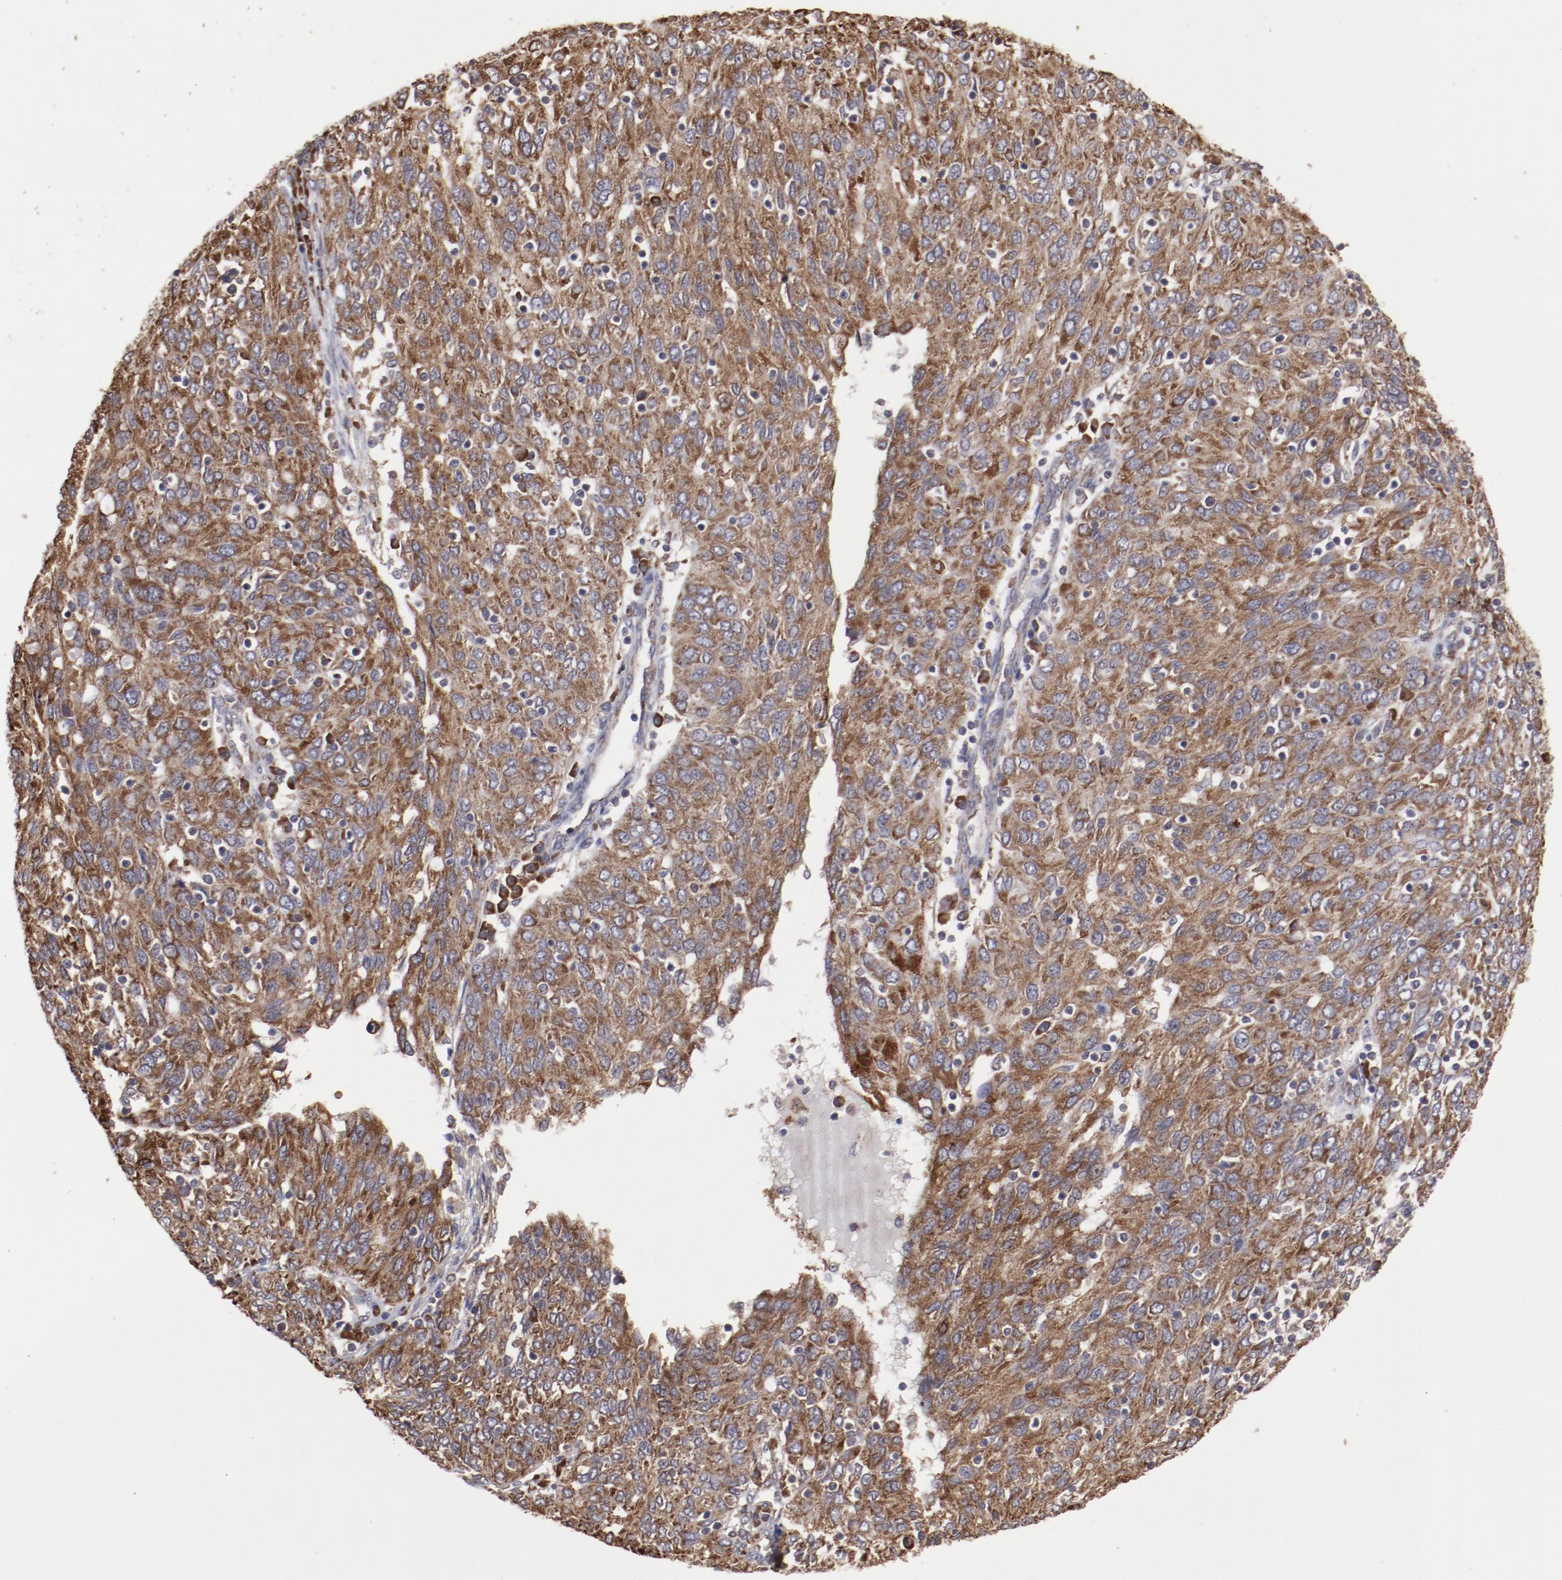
{"staining": {"intensity": "strong", "quantity": ">75%", "location": "cytoplasmic/membranous"}, "tissue": "ovarian cancer", "cell_type": "Tumor cells", "image_type": "cancer", "snomed": [{"axis": "morphology", "description": "Carcinoma, endometroid"}, {"axis": "topography", "description": "Ovary"}], "caption": "Ovarian endometroid carcinoma stained with a protein marker exhibits strong staining in tumor cells.", "gene": "RPS4Y1", "patient": {"sex": "female", "age": 50}}